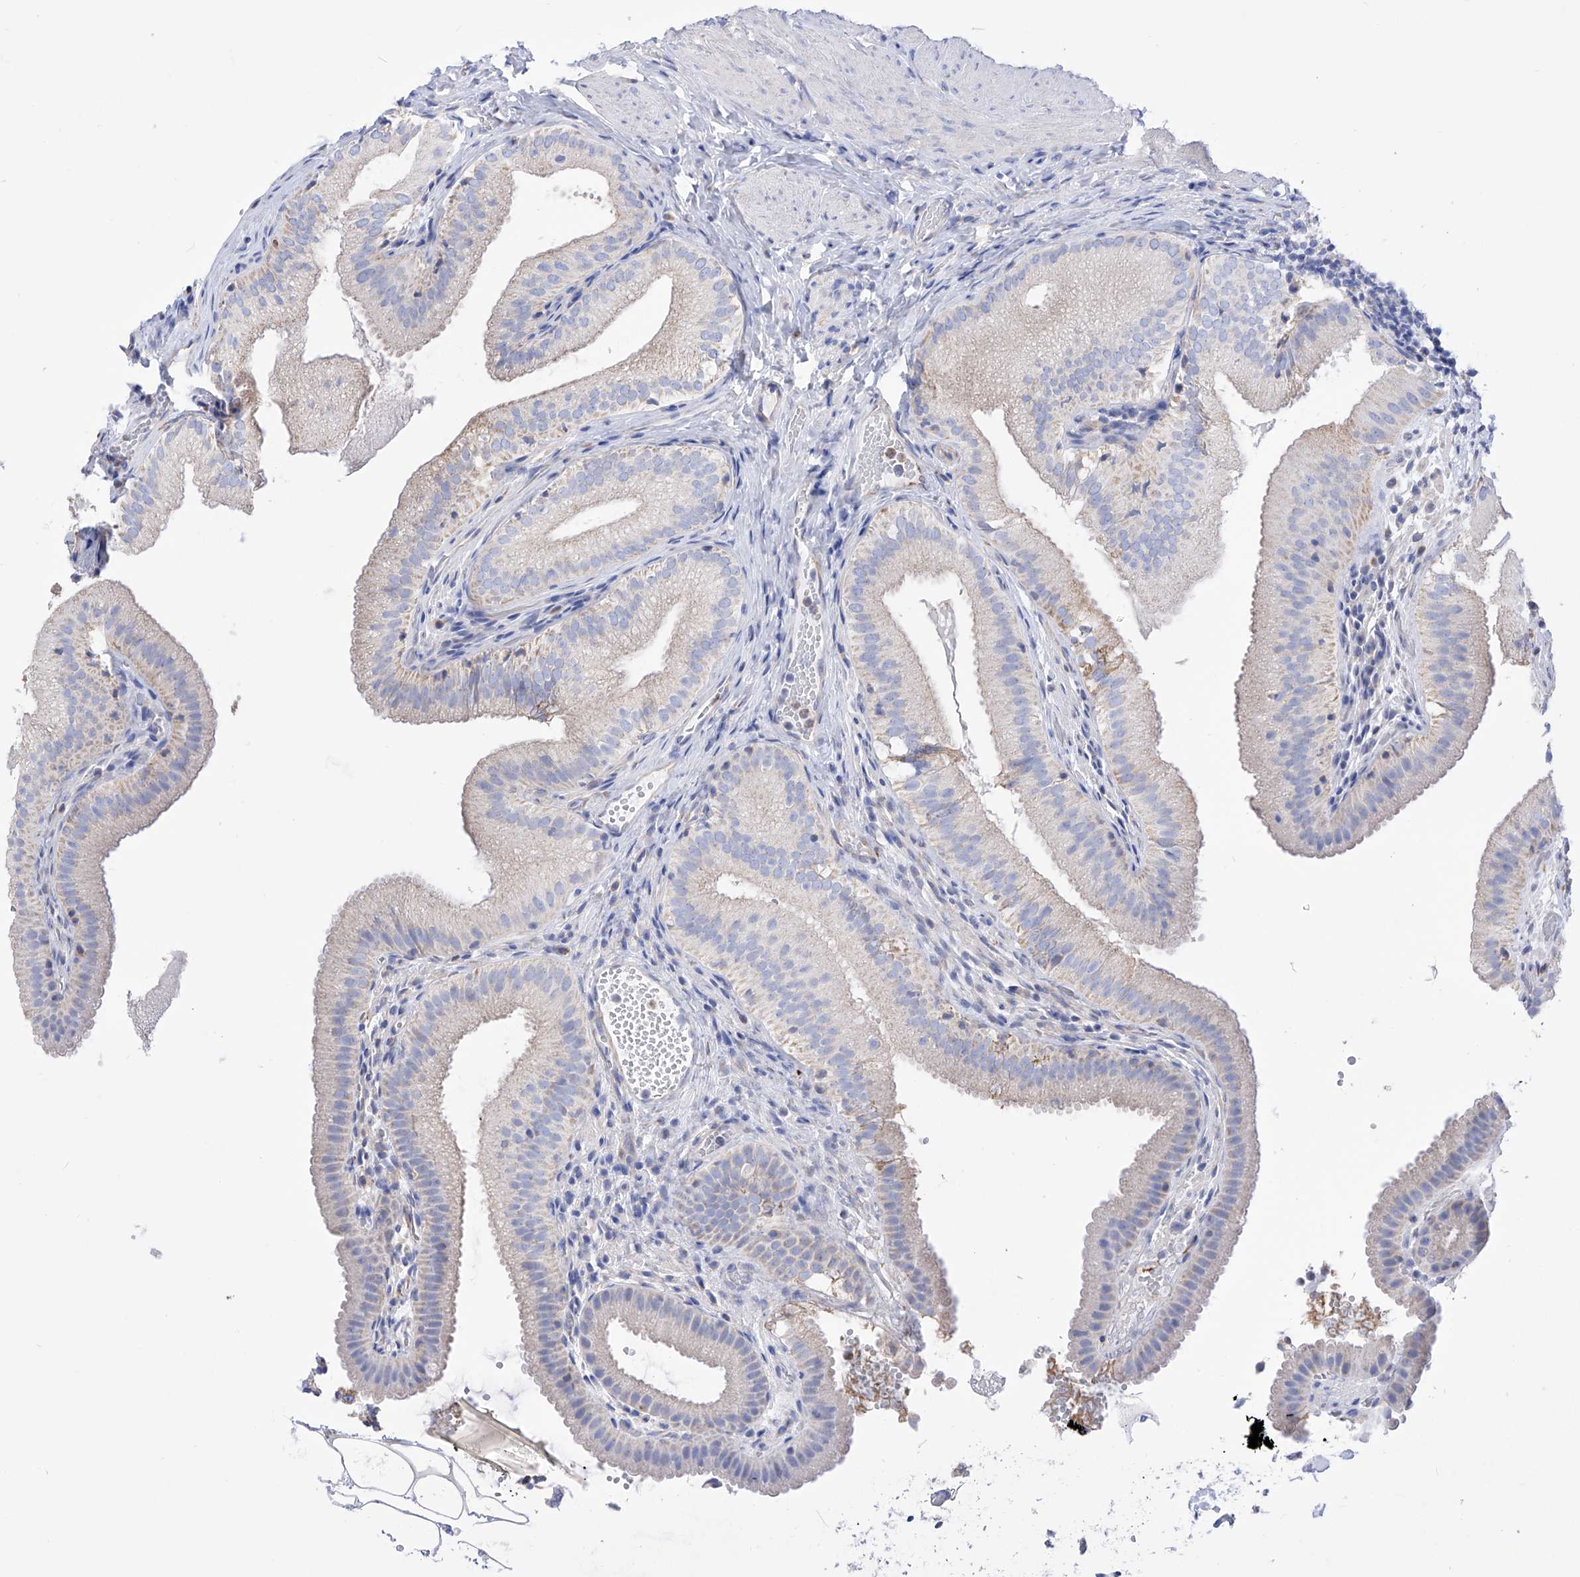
{"staining": {"intensity": "weak", "quantity": "<25%", "location": "cytoplasmic/membranous"}, "tissue": "gallbladder", "cell_type": "Glandular cells", "image_type": "normal", "snomed": [{"axis": "morphology", "description": "Normal tissue, NOS"}, {"axis": "topography", "description": "Gallbladder"}], "caption": "Immunohistochemistry image of unremarkable gallbladder: human gallbladder stained with DAB displays no significant protein expression in glandular cells. (Stains: DAB (3,3'-diaminobenzidine) immunohistochemistry (IHC) with hematoxylin counter stain, Microscopy: brightfield microscopy at high magnification).", "gene": "FLG", "patient": {"sex": "female", "age": 30}}